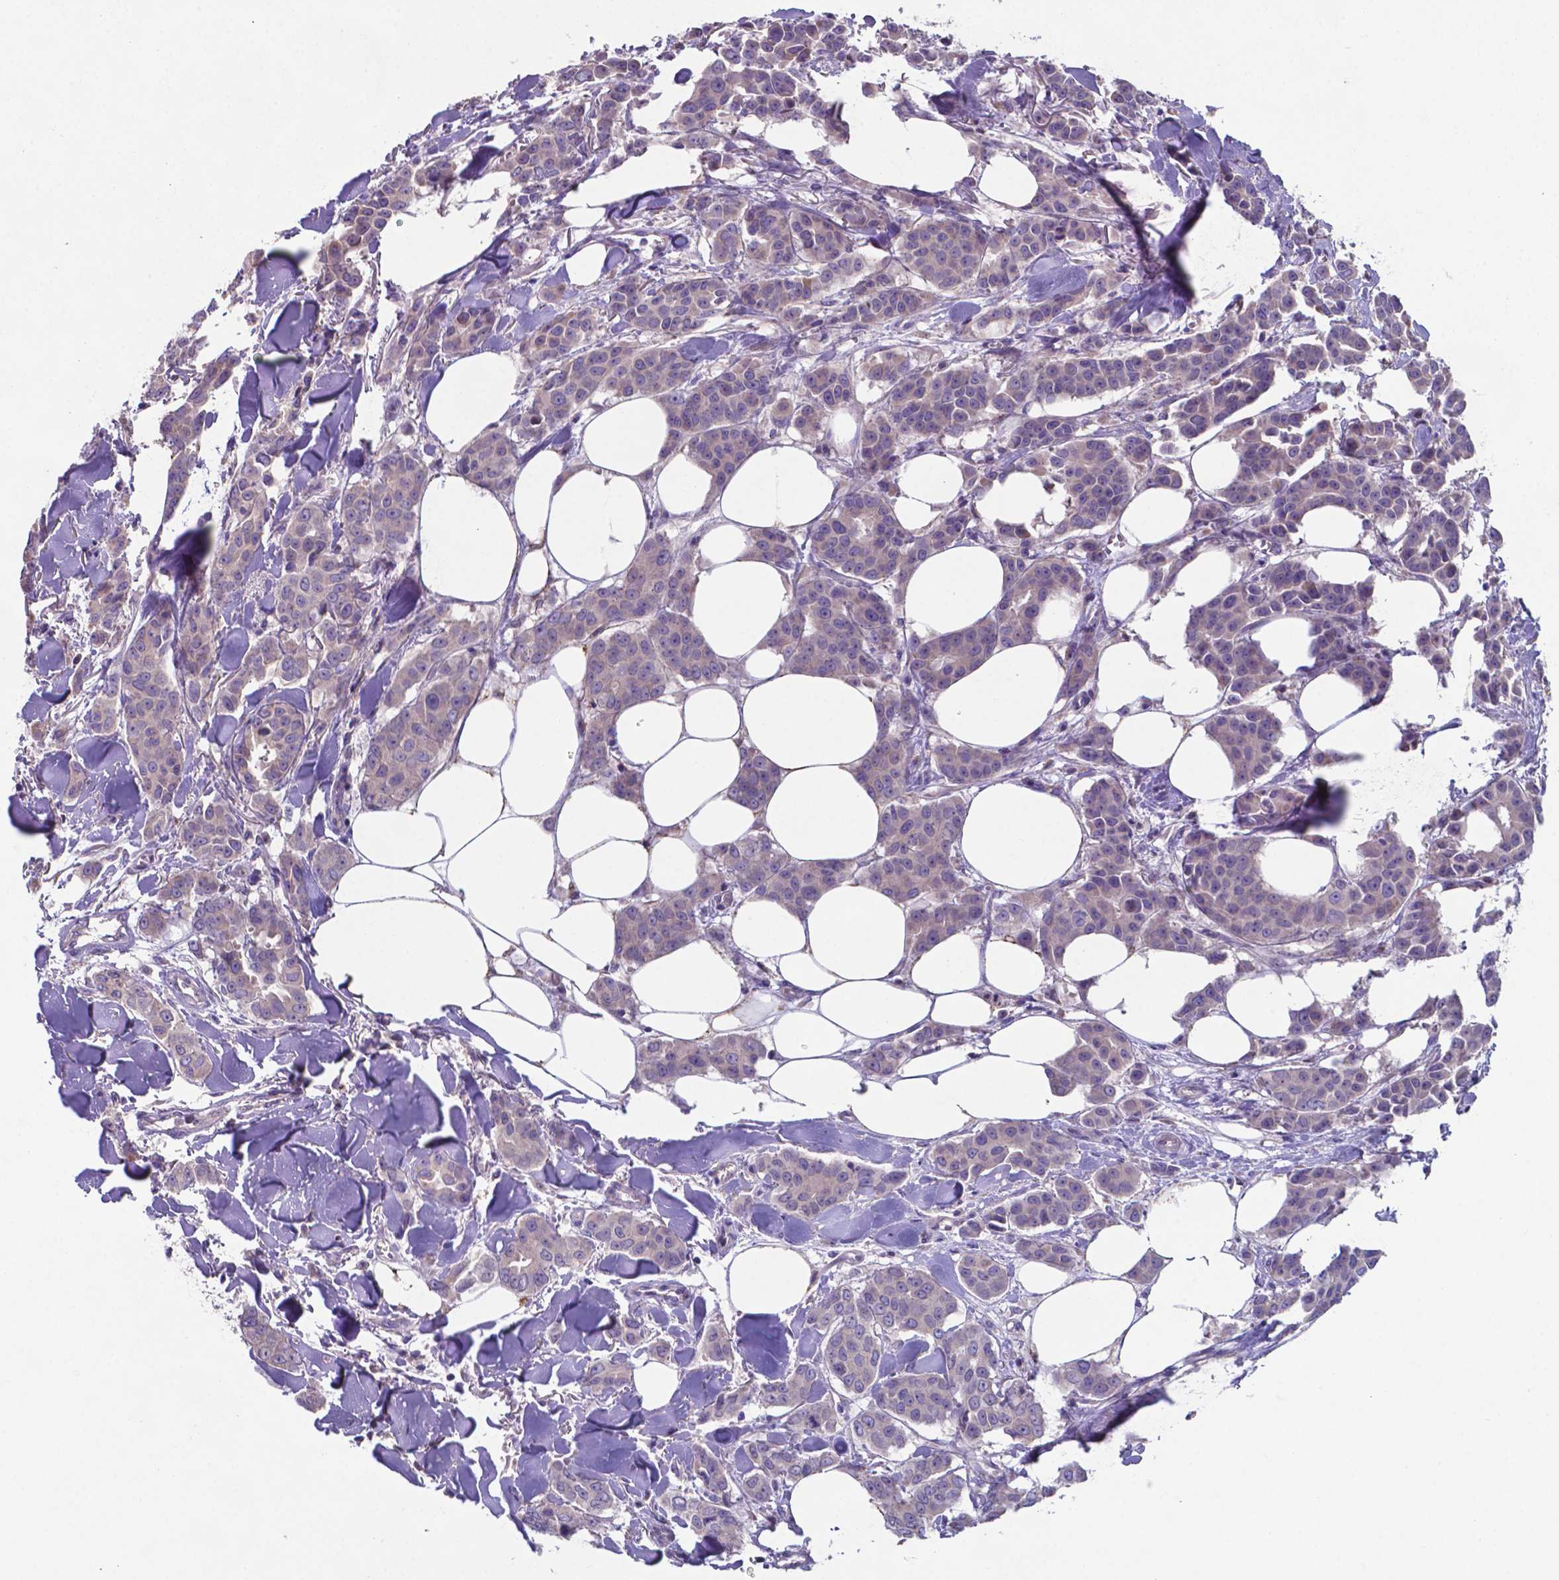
{"staining": {"intensity": "weak", "quantity": ">75%", "location": "cytoplasmic/membranous"}, "tissue": "breast cancer", "cell_type": "Tumor cells", "image_type": "cancer", "snomed": [{"axis": "morphology", "description": "Duct carcinoma"}, {"axis": "topography", "description": "Breast"}], "caption": "Immunohistochemistry of breast cancer (invasive ductal carcinoma) demonstrates low levels of weak cytoplasmic/membranous staining in approximately >75% of tumor cells. The protein of interest is shown in brown color, while the nuclei are stained blue.", "gene": "TYRO3", "patient": {"sex": "female", "age": 94}}